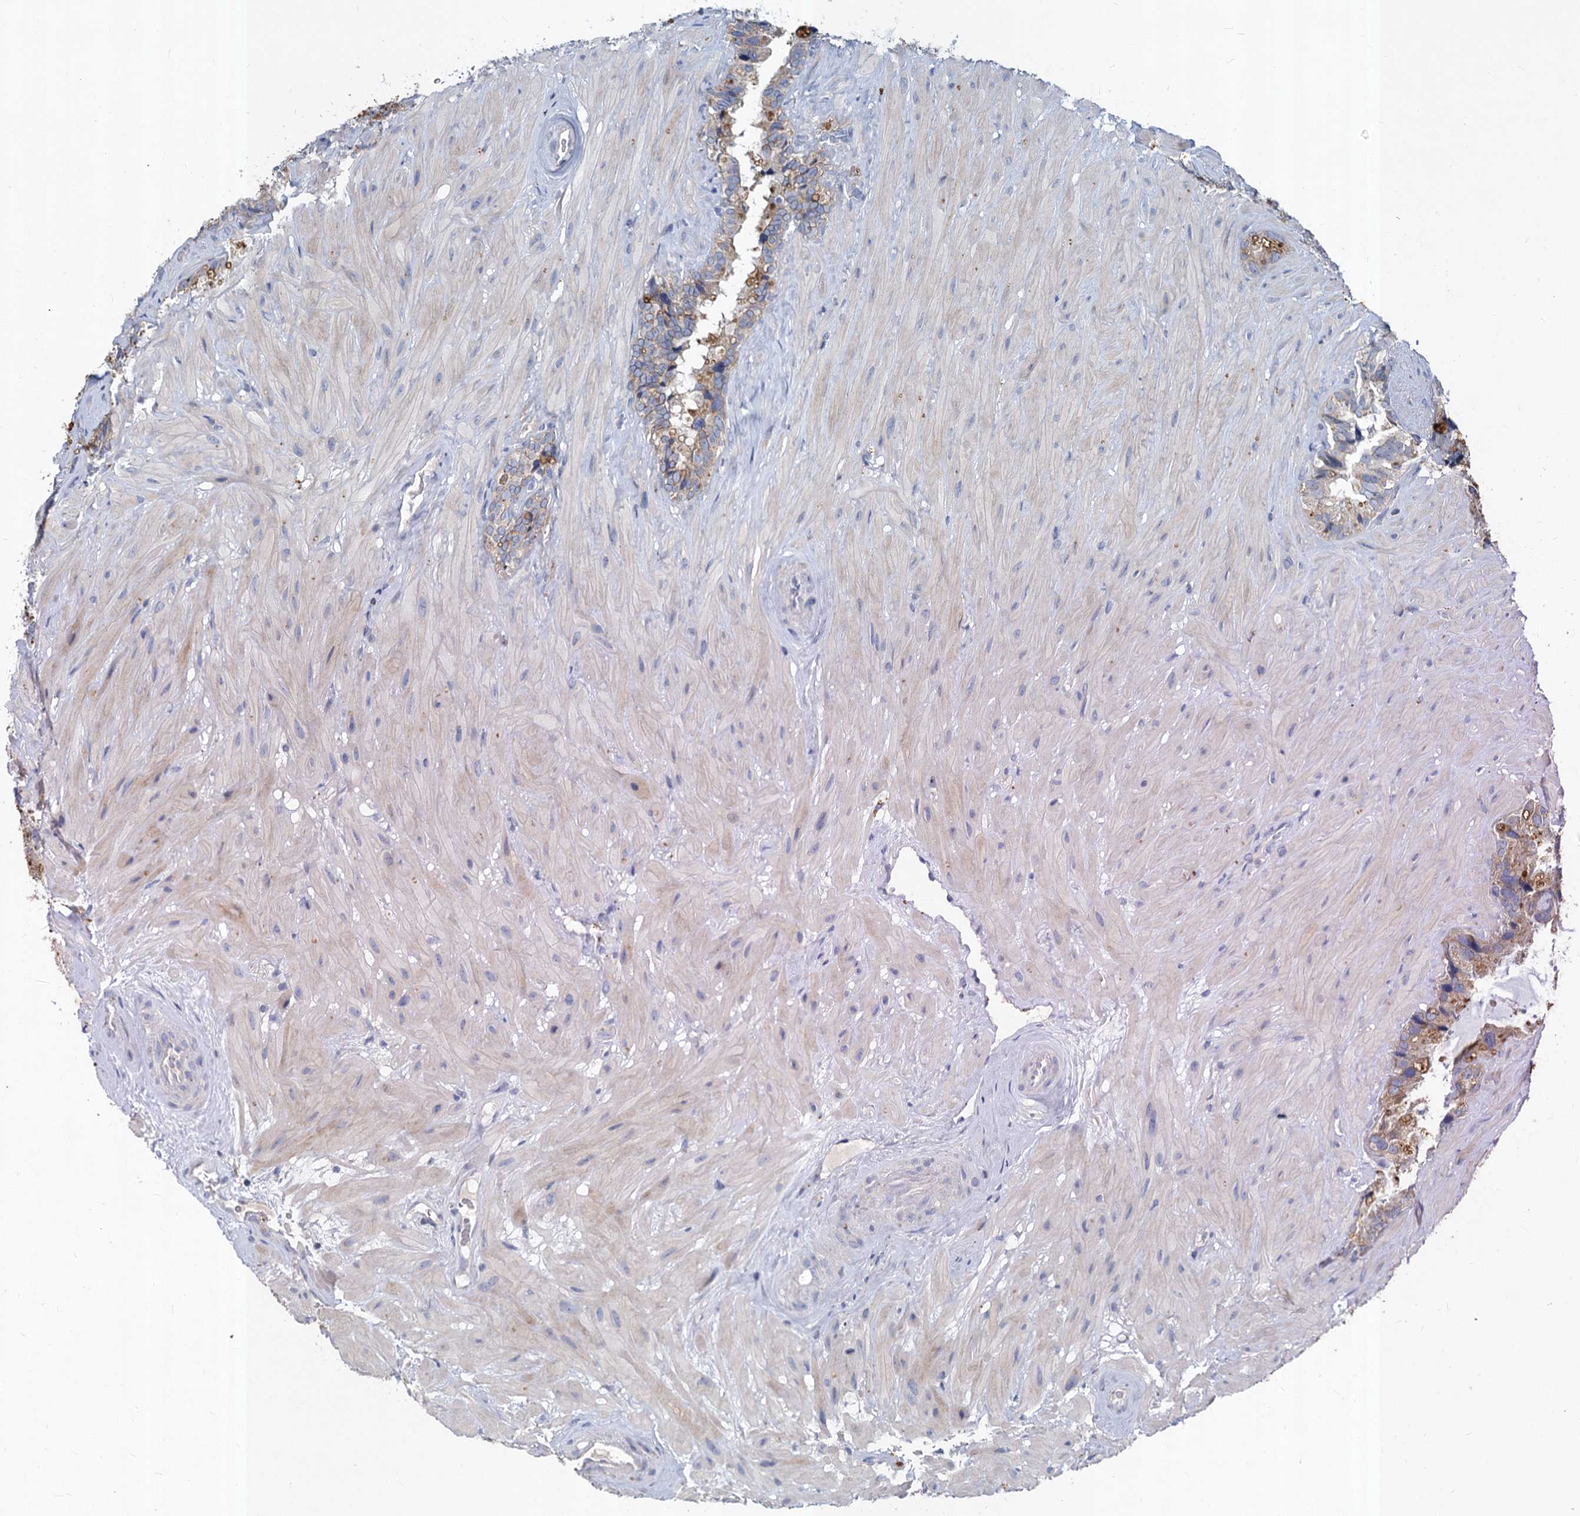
{"staining": {"intensity": "moderate", "quantity": "<25%", "location": "cytoplasmic/membranous"}, "tissue": "seminal vesicle", "cell_type": "Glandular cells", "image_type": "normal", "snomed": [{"axis": "morphology", "description": "Normal tissue, NOS"}, {"axis": "topography", "description": "Prostate"}, {"axis": "topography", "description": "Seminal veicle"}], "caption": "IHC of benign seminal vesicle demonstrates low levels of moderate cytoplasmic/membranous positivity in approximately <25% of glandular cells. The protein is stained brown, and the nuclei are stained in blue (DAB (3,3'-diaminobenzidine) IHC with brightfield microscopy, high magnification).", "gene": "TMX2", "patient": {"sex": "male", "age": 68}}